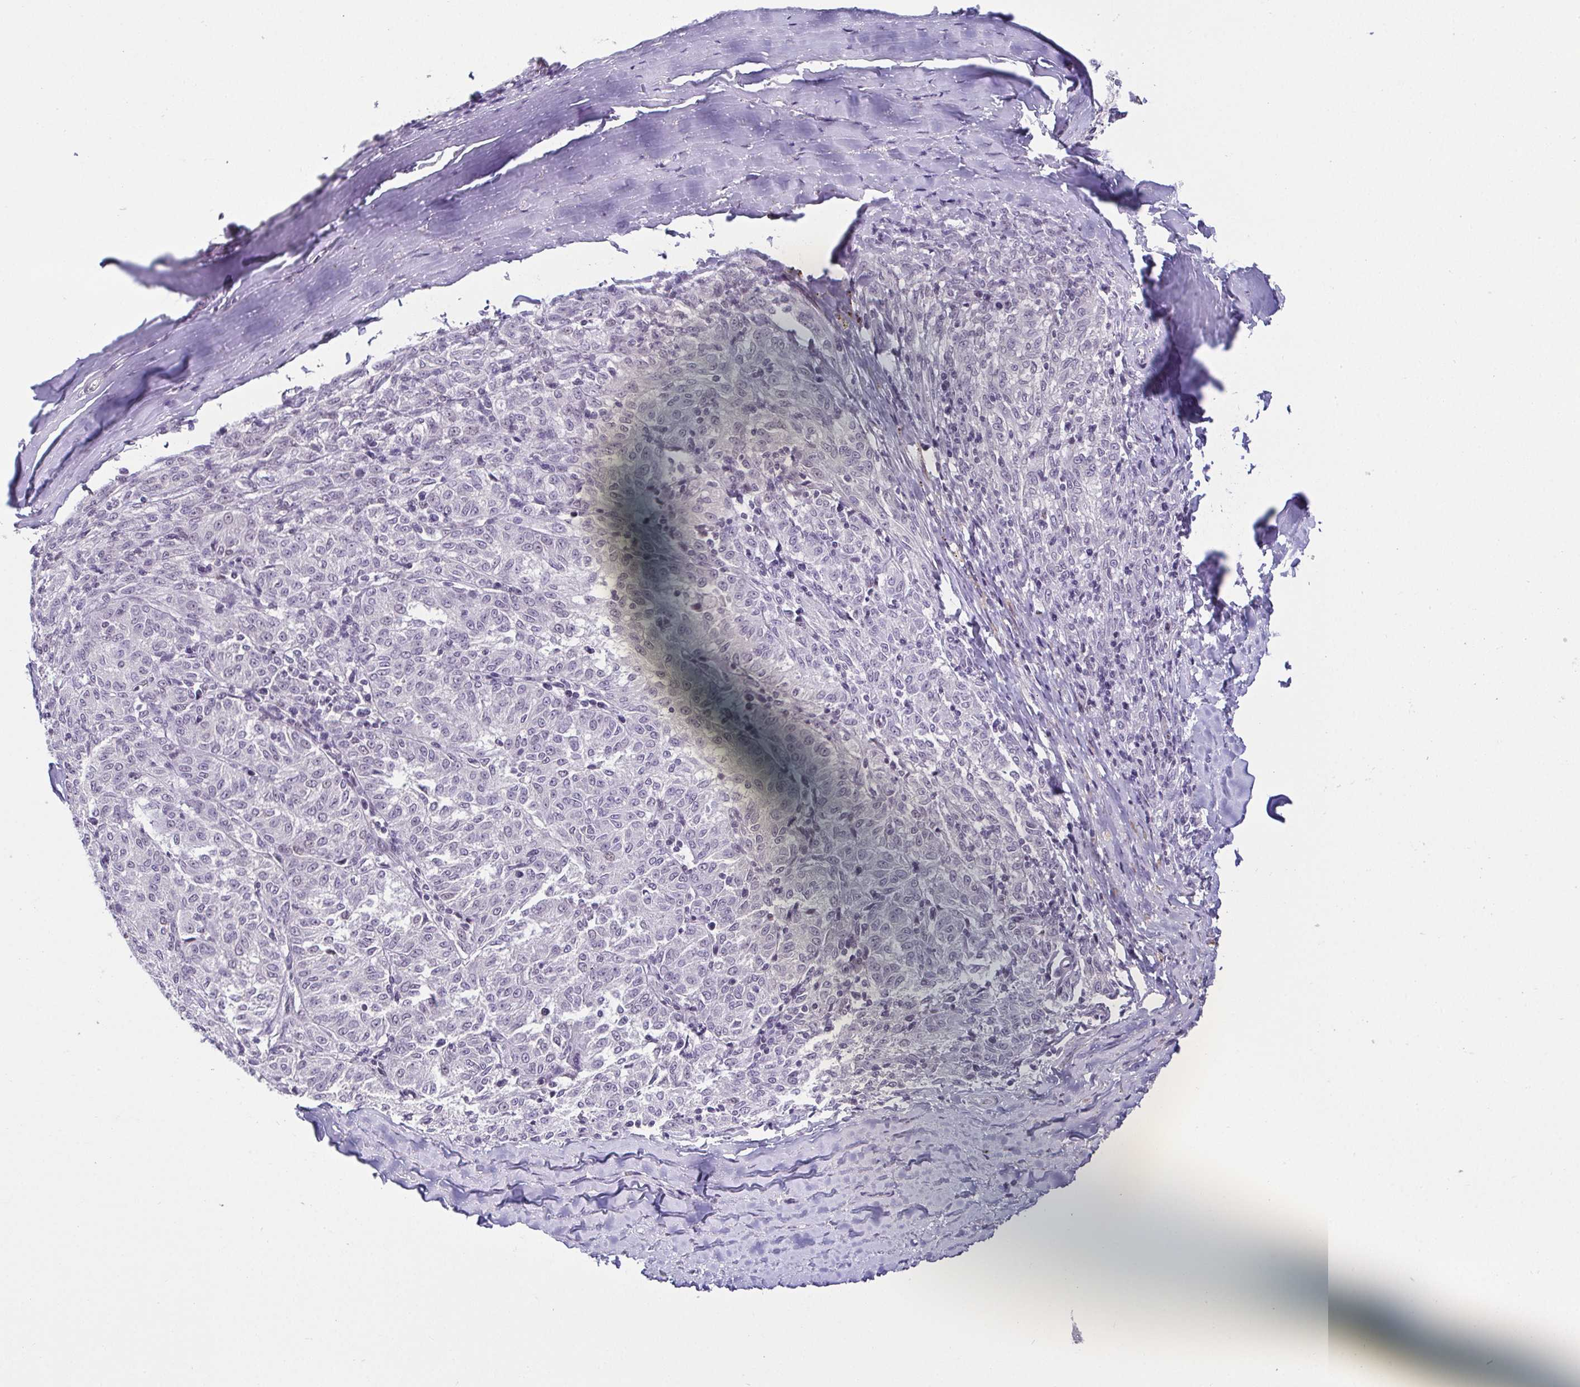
{"staining": {"intensity": "negative", "quantity": "none", "location": "none"}, "tissue": "melanoma", "cell_type": "Tumor cells", "image_type": "cancer", "snomed": [{"axis": "morphology", "description": "Malignant melanoma, NOS"}, {"axis": "topography", "description": "Skin"}], "caption": "The image shows no significant expression in tumor cells of malignant melanoma.", "gene": "RBM3", "patient": {"sex": "female", "age": 72}}